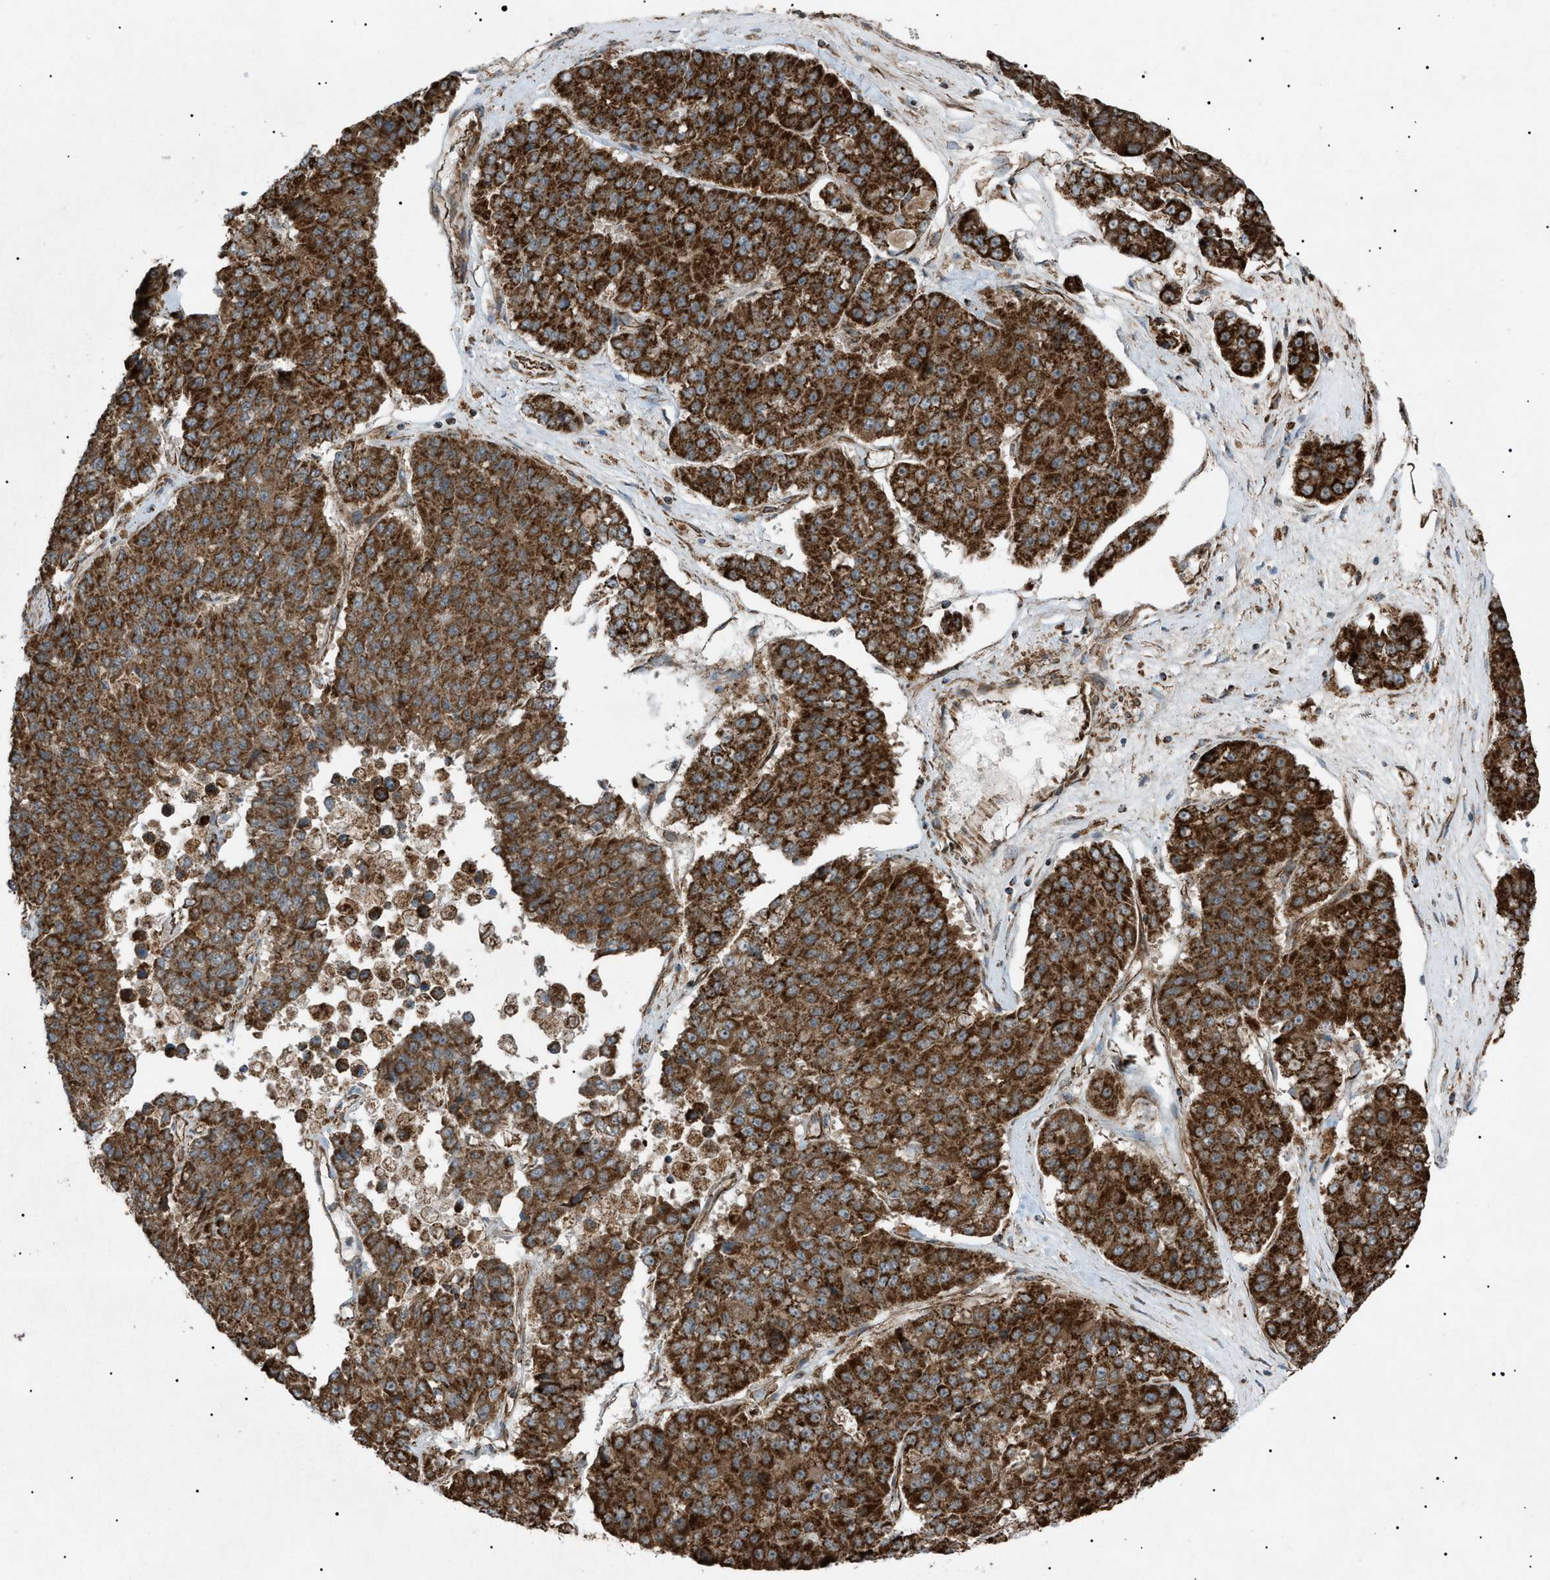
{"staining": {"intensity": "strong", "quantity": ">75%", "location": "cytoplasmic/membranous"}, "tissue": "pancreatic cancer", "cell_type": "Tumor cells", "image_type": "cancer", "snomed": [{"axis": "morphology", "description": "Adenocarcinoma, NOS"}, {"axis": "topography", "description": "Pancreas"}], "caption": "Immunohistochemistry photomicrograph of pancreatic adenocarcinoma stained for a protein (brown), which shows high levels of strong cytoplasmic/membranous positivity in about >75% of tumor cells.", "gene": "C1GALT1C1", "patient": {"sex": "male", "age": 50}}